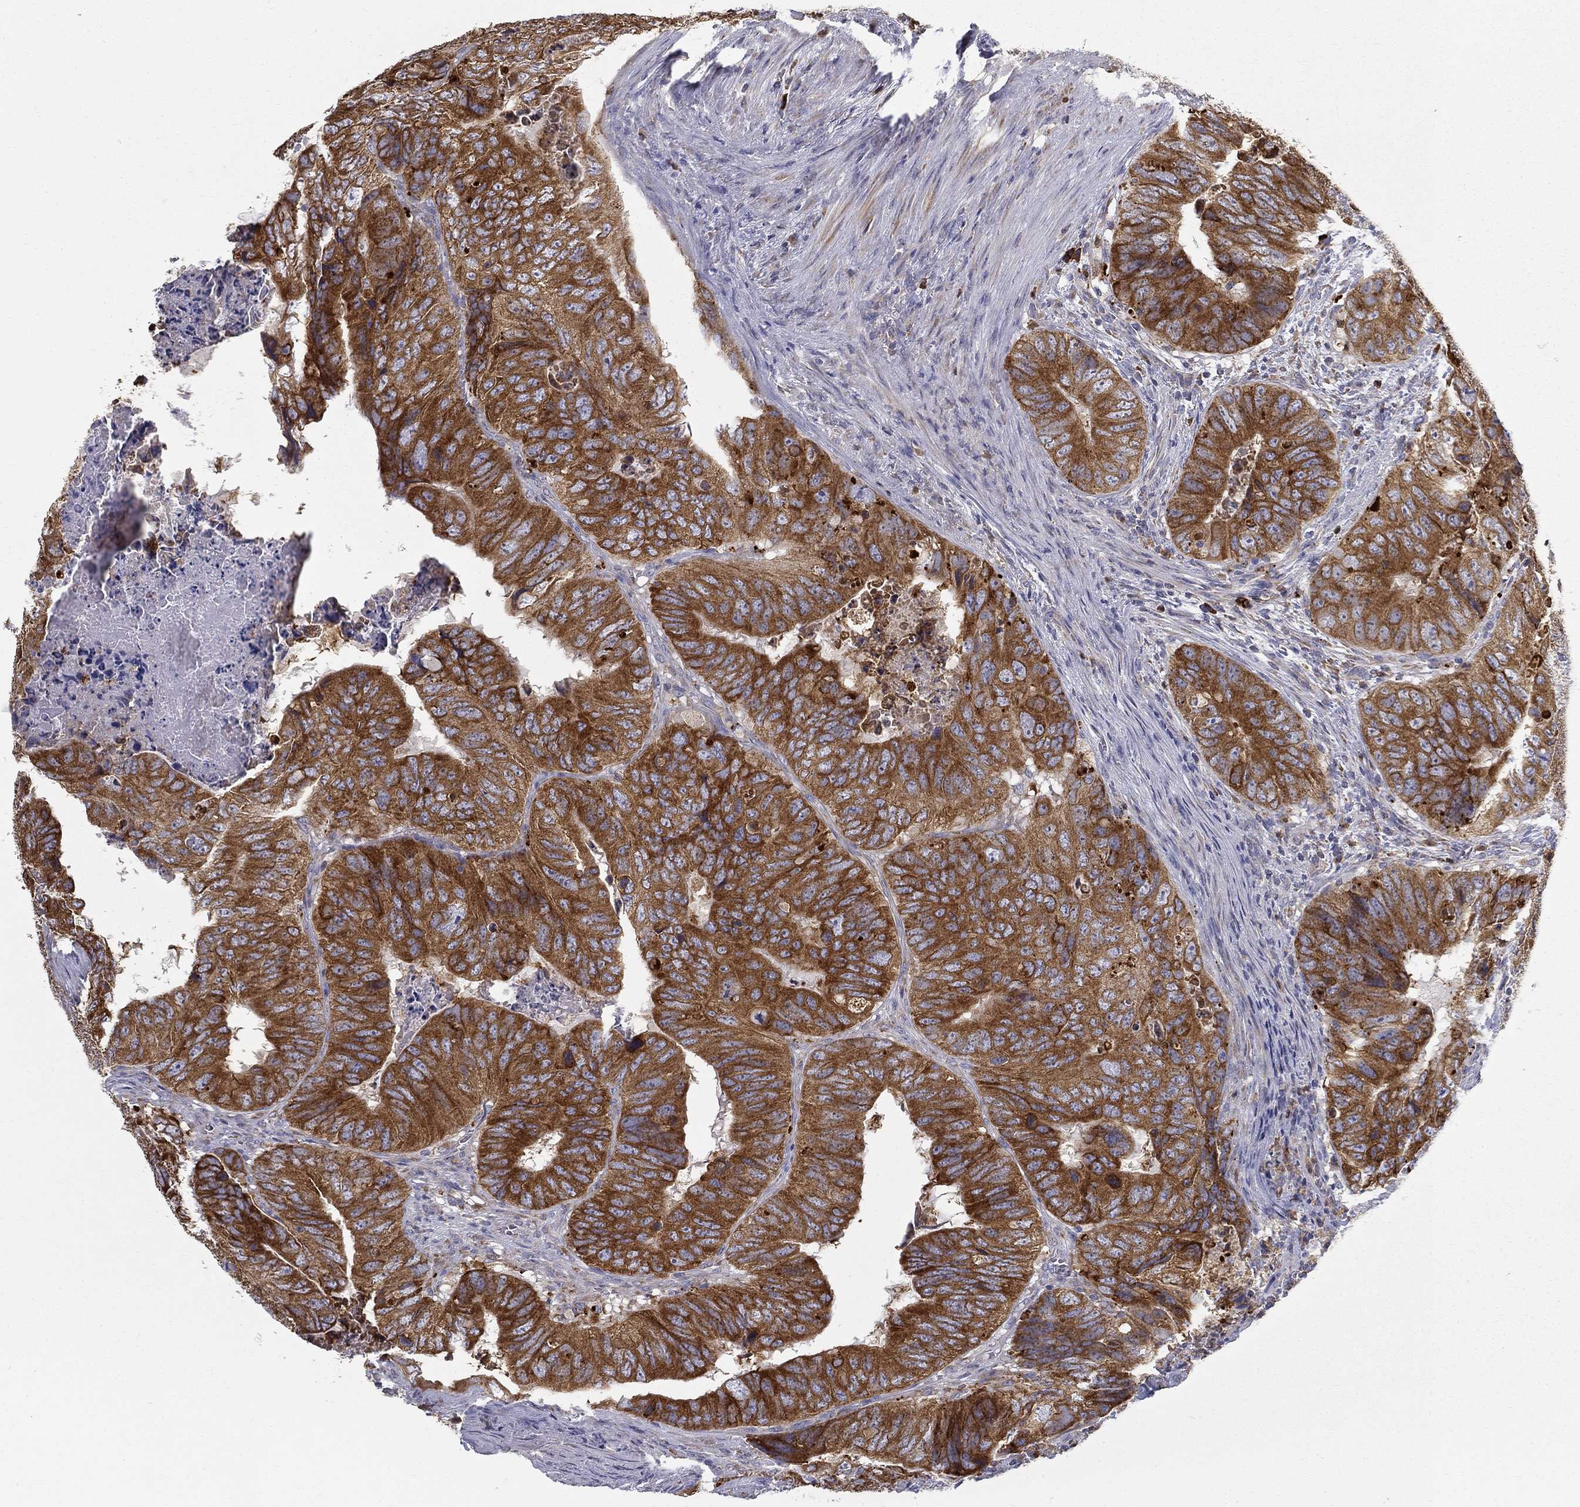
{"staining": {"intensity": "strong", "quantity": ">75%", "location": "cytoplasmic/membranous"}, "tissue": "colorectal cancer", "cell_type": "Tumor cells", "image_type": "cancer", "snomed": [{"axis": "morphology", "description": "Adenocarcinoma, NOS"}, {"axis": "topography", "description": "Colon"}], "caption": "This is an image of immunohistochemistry staining of colorectal cancer (adenocarcinoma), which shows strong expression in the cytoplasmic/membranous of tumor cells.", "gene": "PRDX4", "patient": {"sex": "male", "age": 79}}